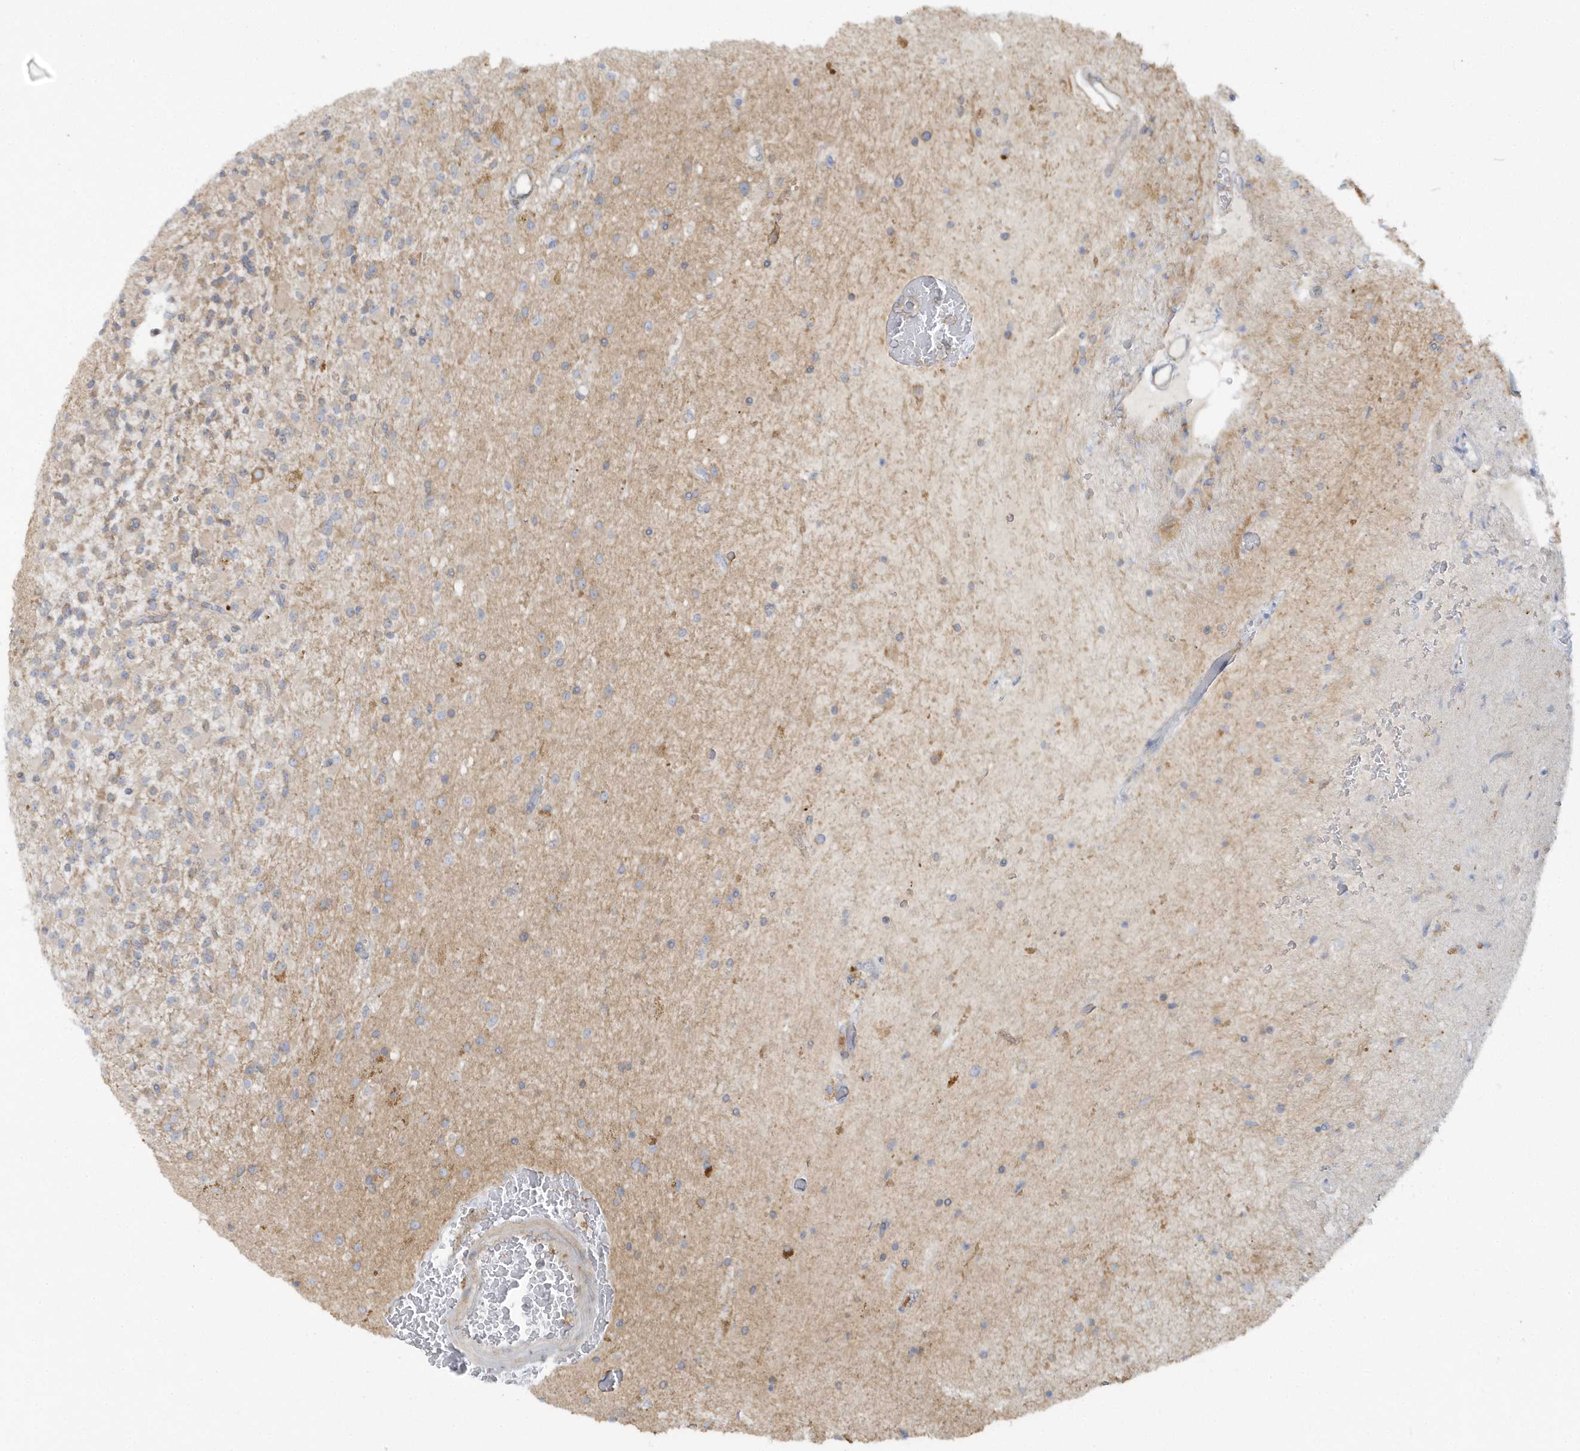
{"staining": {"intensity": "weak", "quantity": "25%-75%", "location": "cytoplasmic/membranous"}, "tissue": "glioma", "cell_type": "Tumor cells", "image_type": "cancer", "snomed": [{"axis": "morphology", "description": "Glioma, malignant, High grade"}, {"axis": "topography", "description": "Brain"}], "caption": "An image showing weak cytoplasmic/membranous staining in about 25%-75% of tumor cells in malignant glioma (high-grade), as visualized by brown immunohistochemical staining.", "gene": "CNOT10", "patient": {"sex": "male", "age": 34}}